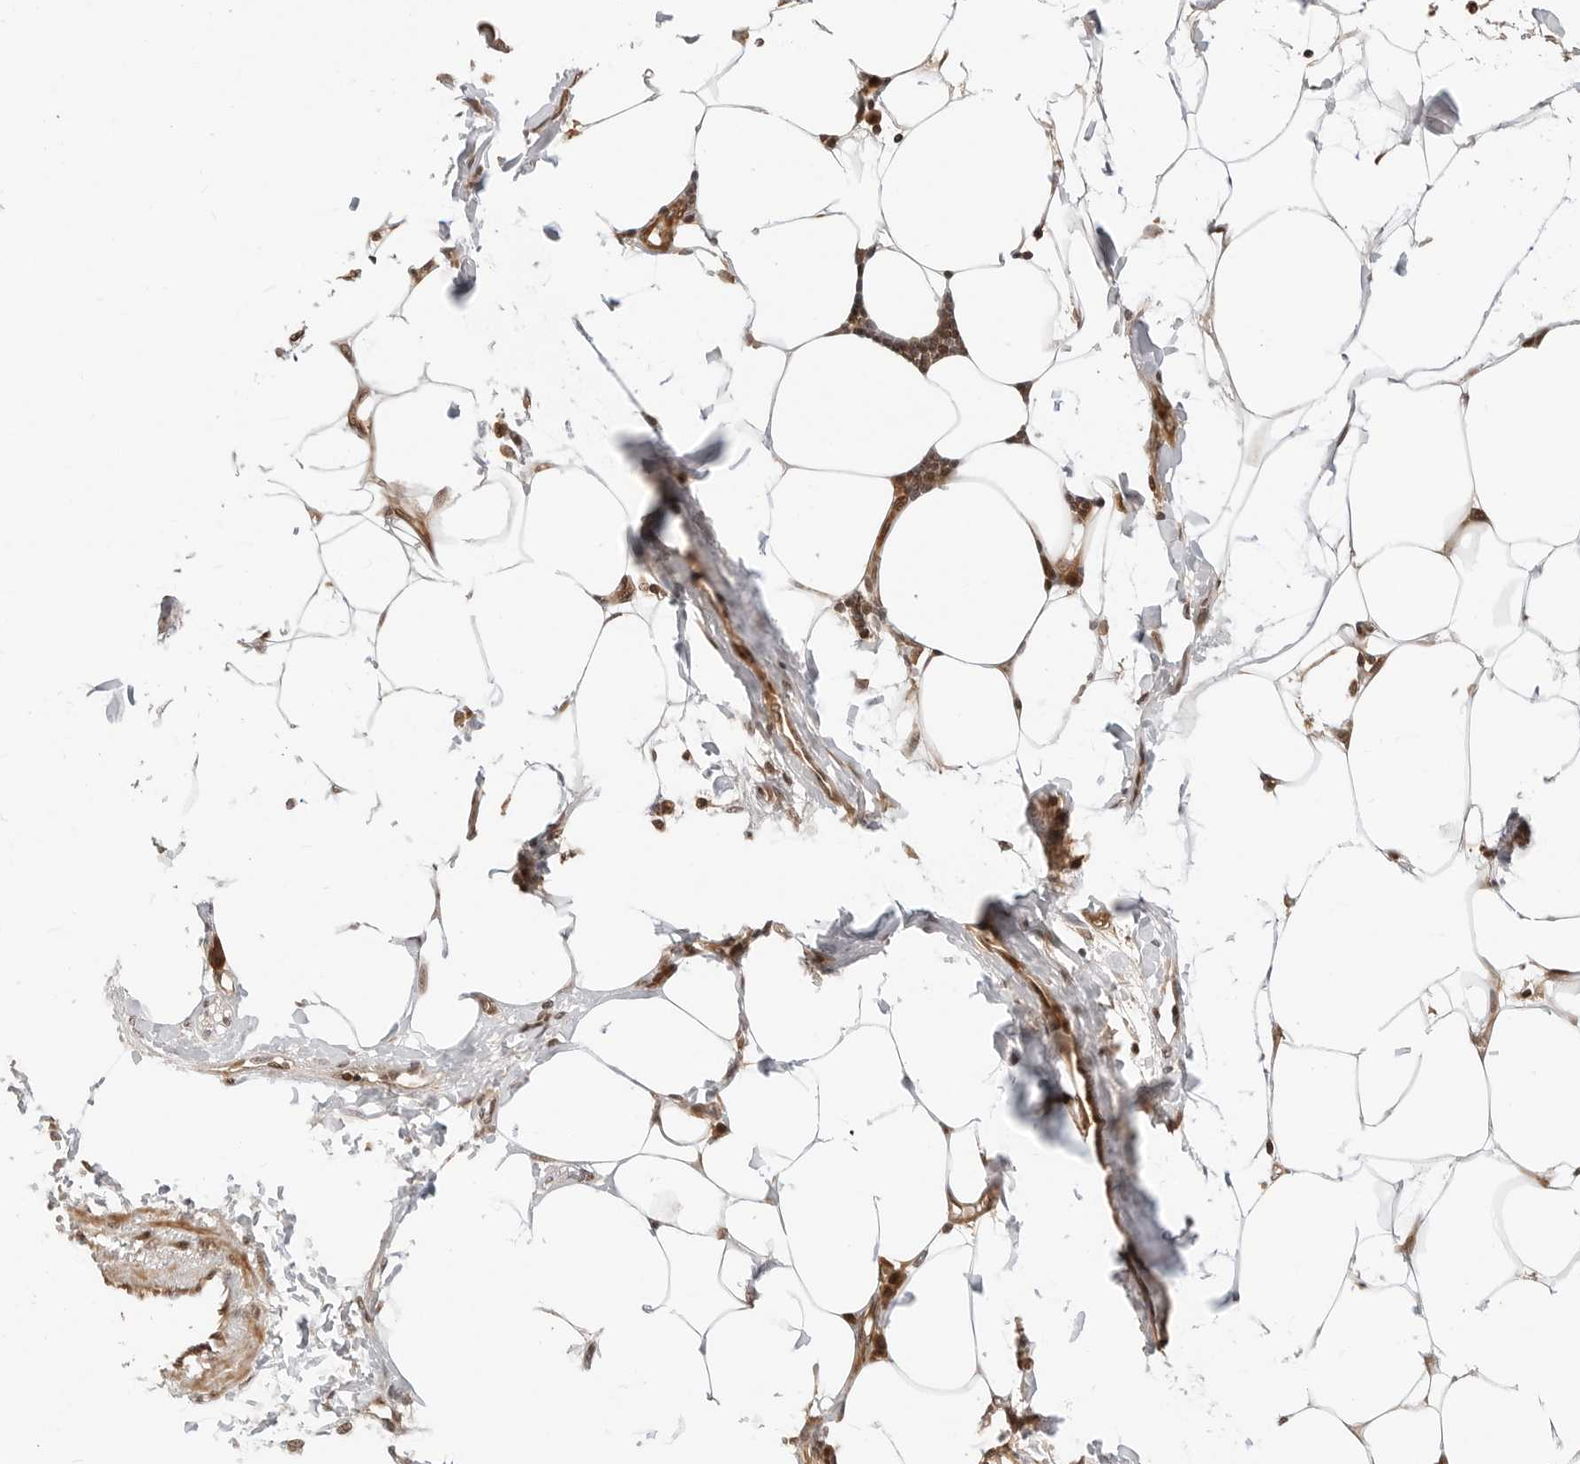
{"staining": {"intensity": "moderate", "quantity": ">75%", "location": "cytoplasmic/membranous,nuclear"}, "tissue": "smooth muscle", "cell_type": "Smooth muscle cells", "image_type": "normal", "snomed": [{"axis": "morphology", "description": "Normal tissue, NOS"}, {"axis": "morphology", "description": "Adenocarcinoma, NOS"}, {"axis": "topography", "description": "Smooth muscle"}, {"axis": "topography", "description": "Colon"}], "caption": "A micrograph of human smooth muscle stained for a protein shows moderate cytoplasmic/membranous,nuclear brown staining in smooth muscle cells.", "gene": "GEM", "patient": {"sex": "male", "age": 14}}